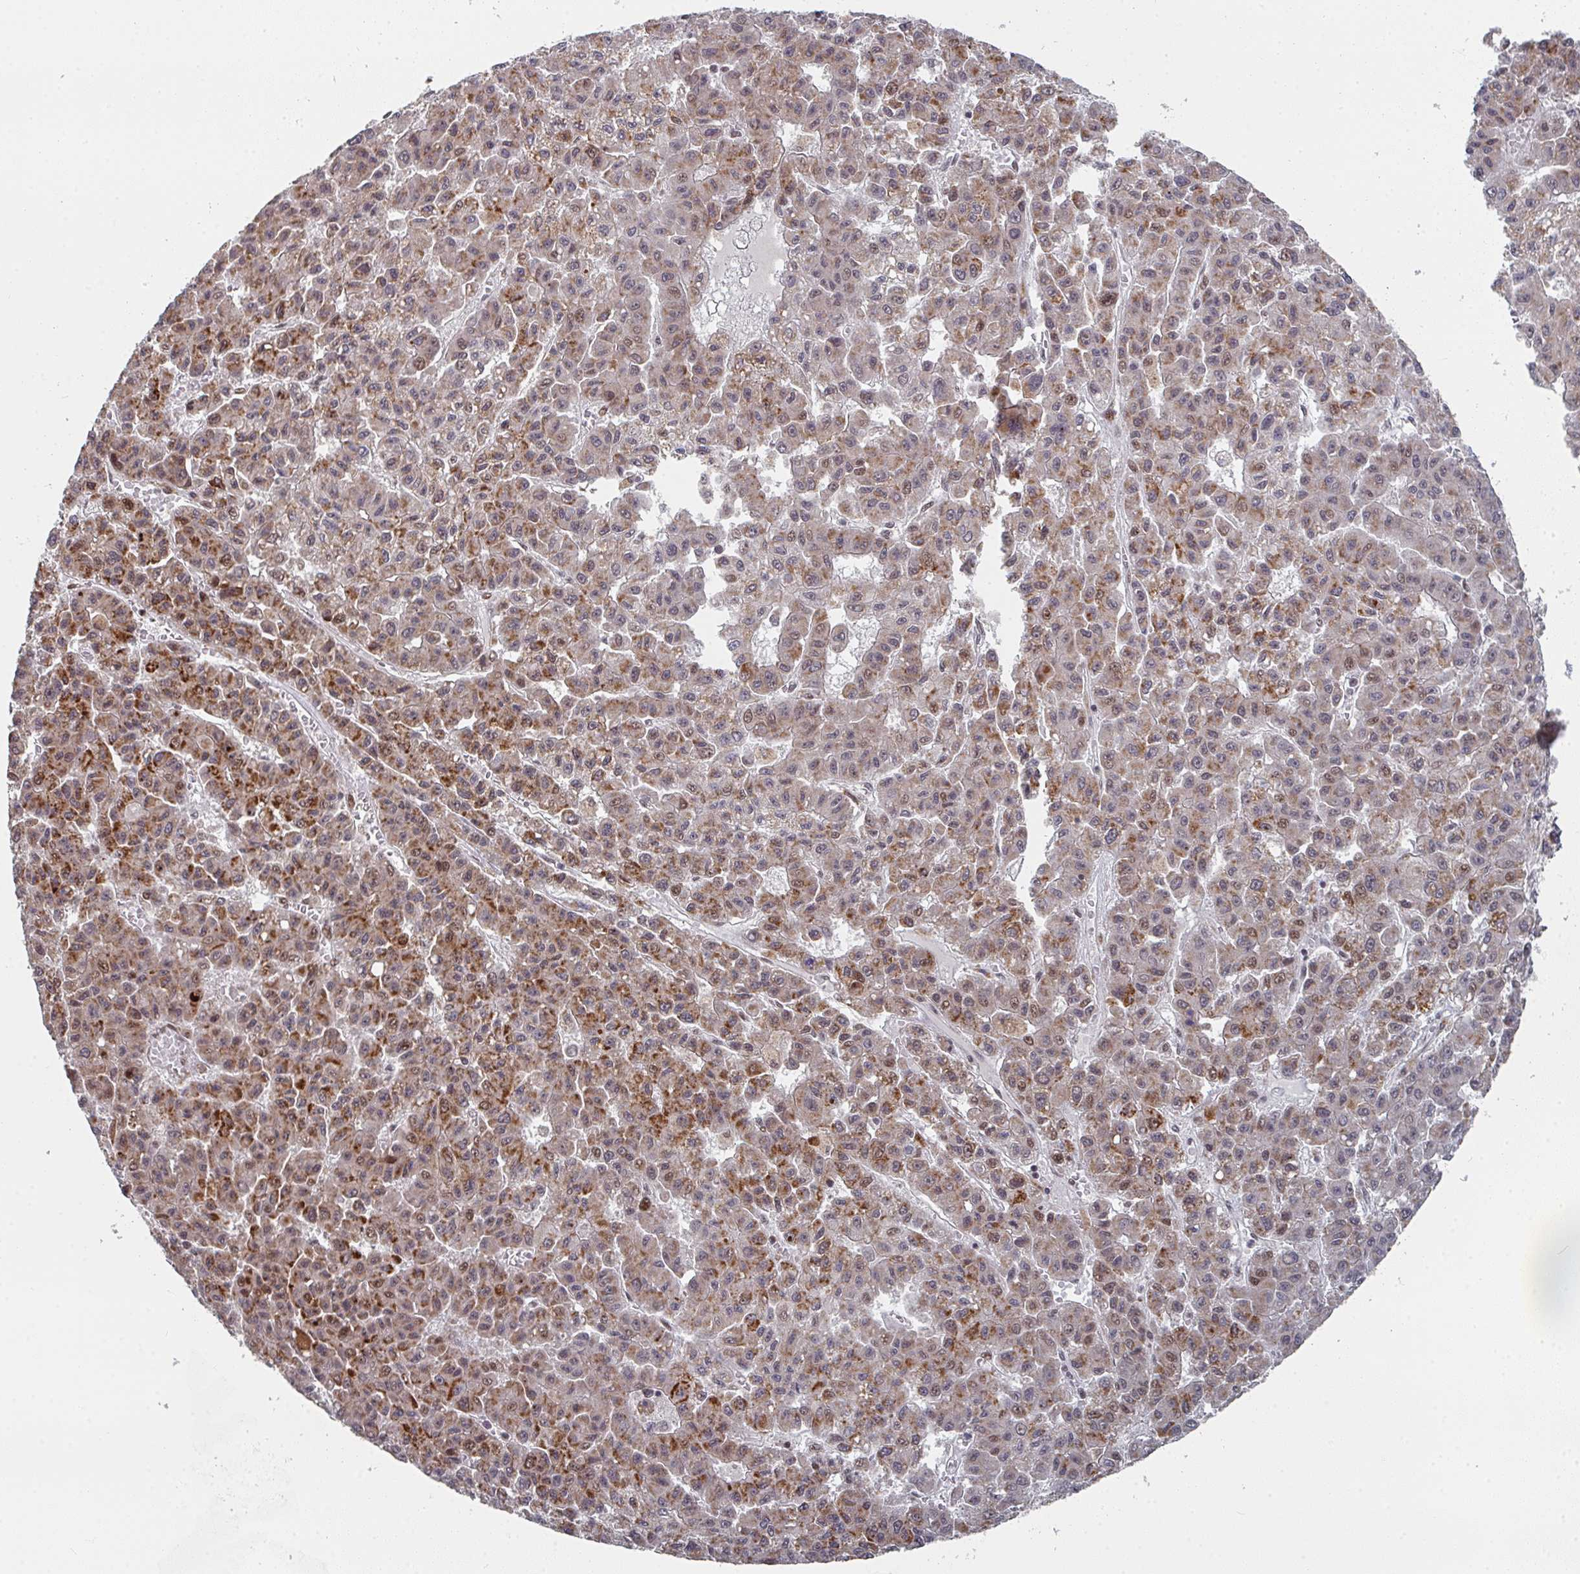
{"staining": {"intensity": "moderate", "quantity": ">75%", "location": "cytoplasmic/membranous"}, "tissue": "liver cancer", "cell_type": "Tumor cells", "image_type": "cancer", "snomed": [{"axis": "morphology", "description": "Carcinoma, Hepatocellular, NOS"}, {"axis": "topography", "description": "Liver"}], "caption": "Hepatocellular carcinoma (liver) stained for a protein (brown) displays moderate cytoplasmic/membranous positive positivity in approximately >75% of tumor cells.", "gene": "RBBP5", "patient": {"sex": "male", "age": 70}}